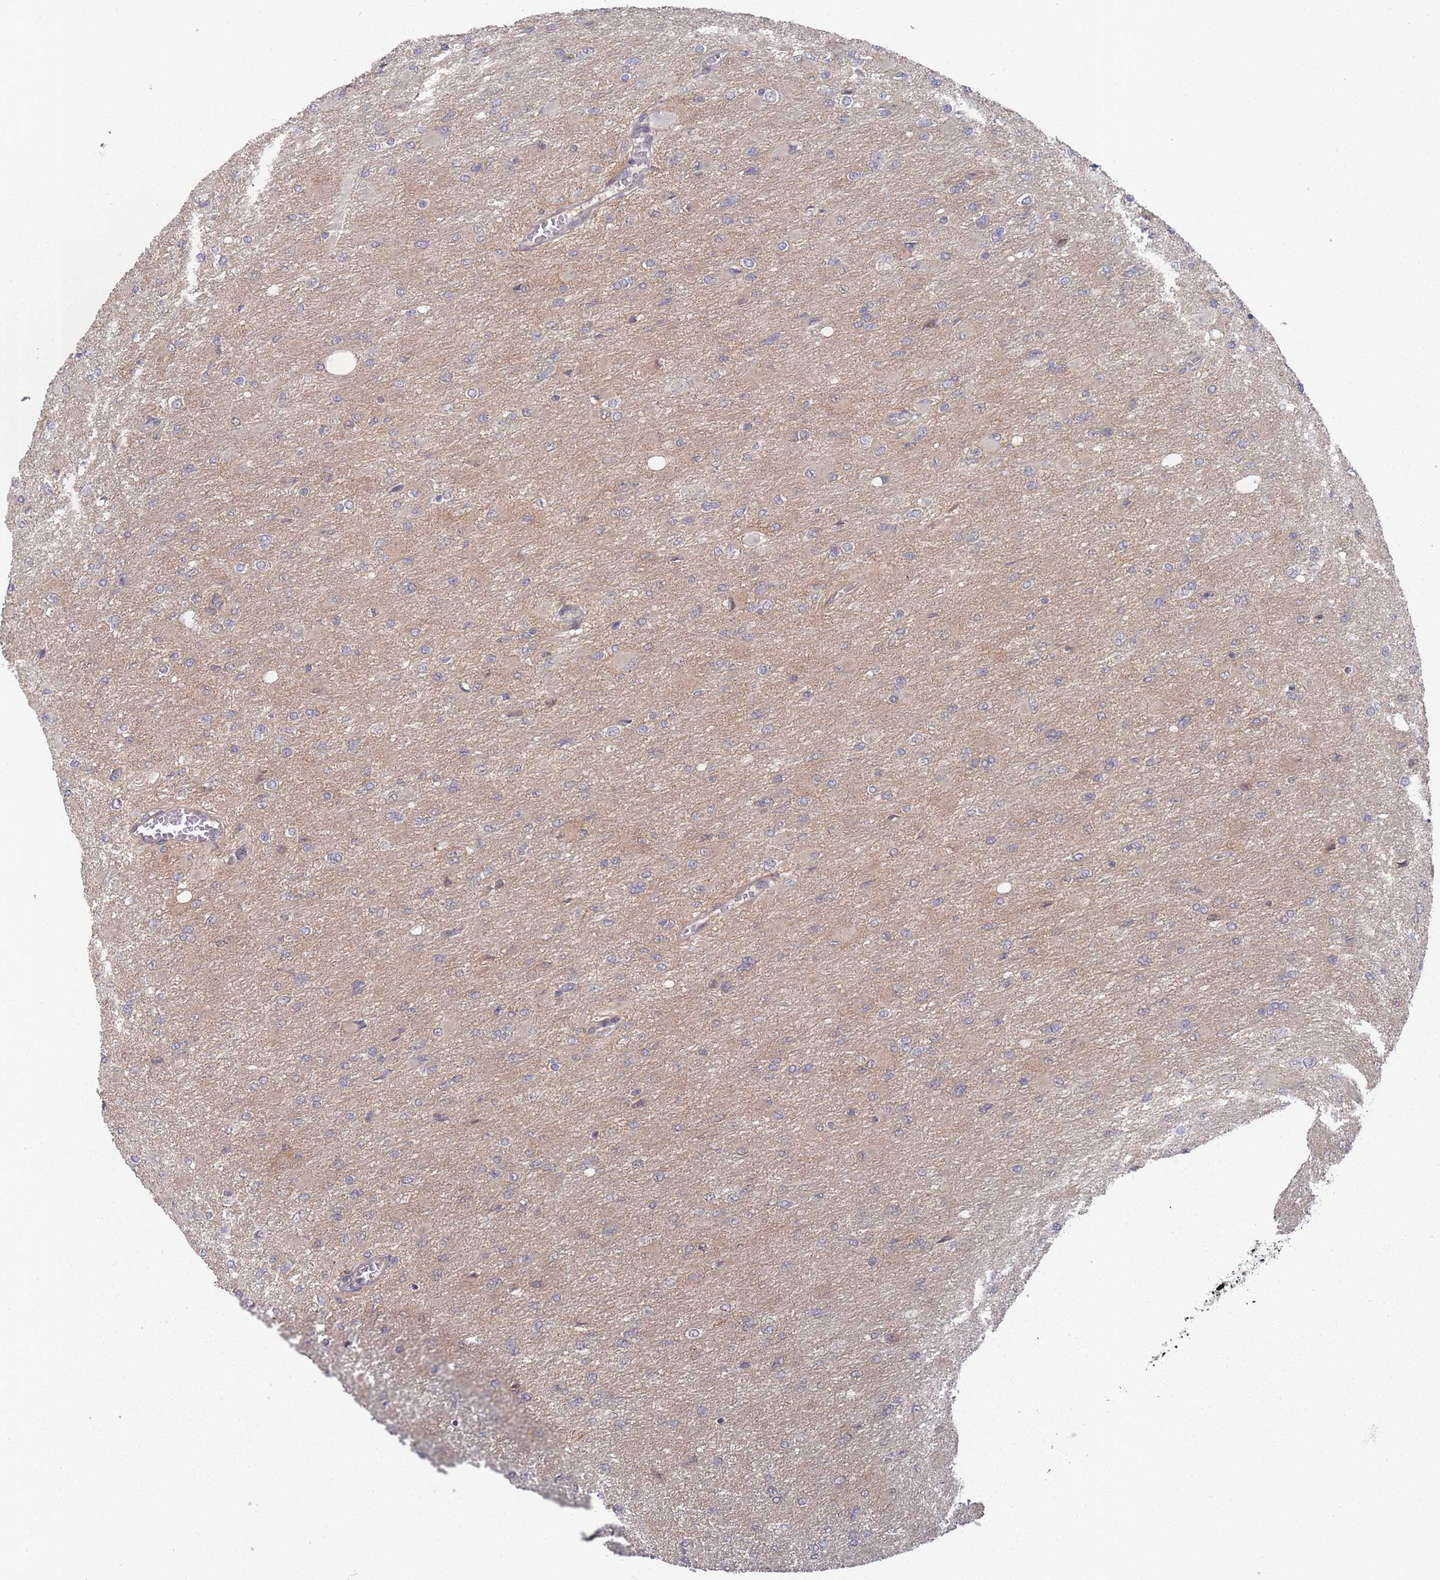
{"staining": {"intensity": "weak", "quantity": "<25%", "location": "cytoplasmic/membranous"}, "tissue": "glioma", "cell_type": "Tumor cells", "image_type": "cancer", "snomed": [{"axis": "morphology", "description": "Glioma, malignant, High grade"}, {"axis": "topography", "description": "Cerebral cortex"}], "caption": "Immunohistochemistry micrograph of human malignant high-grade glioma stained for a protein (brown), which reveals no positivity in tumor cells.", "gene": "CNTRL", "patient": {"sex": "female", "age": 36}}